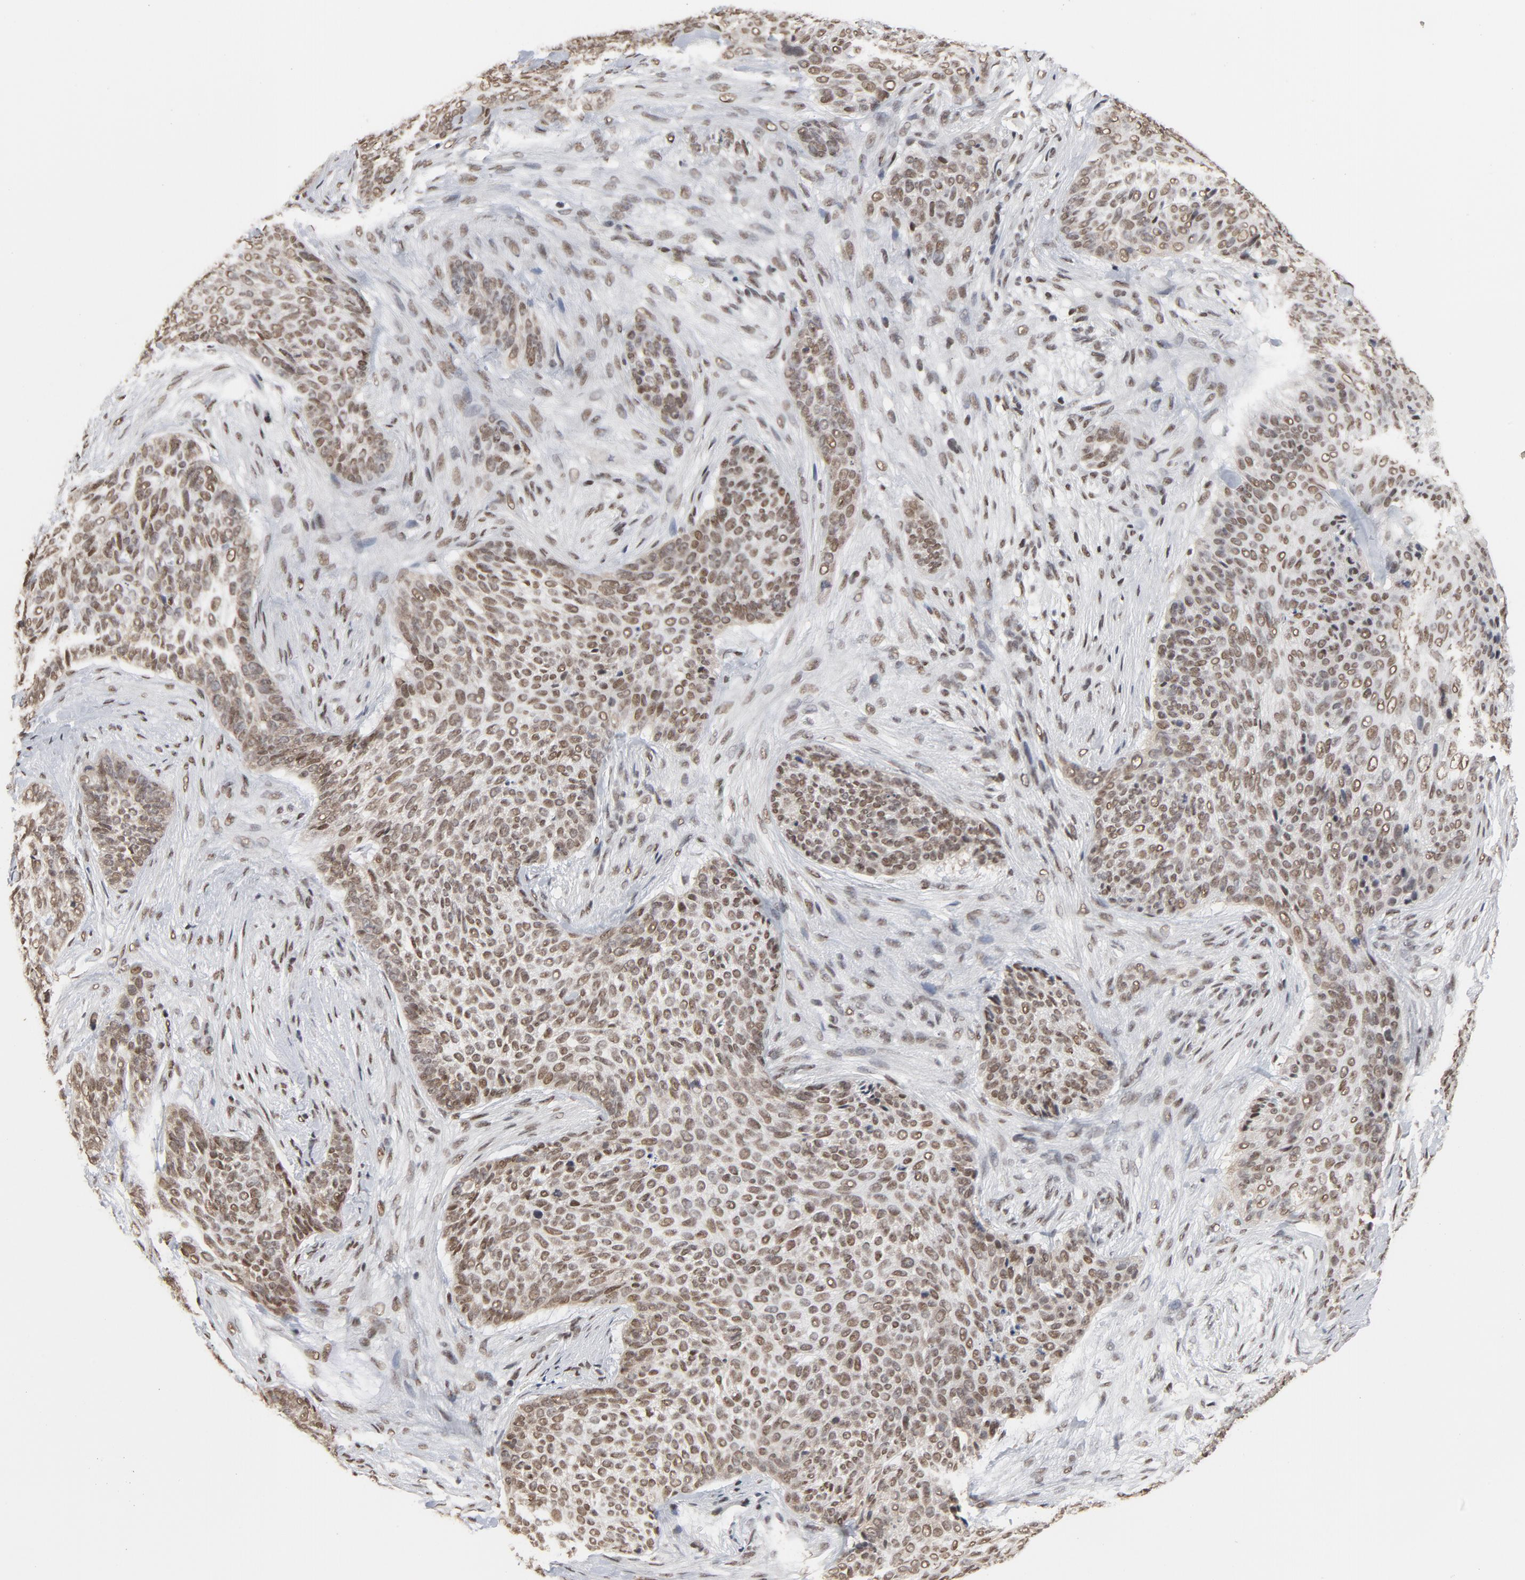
{"staining": {"intensity": "moderate", "quantity": ">75%", "location": "nuclear"}, "tissue": "skin cancer", "cell_type": "Tumor cells", "image_type": "cancer", "snomed": [{"axis": "morphology", "description": "Basal cell carcinoma"}, {"axis": "topography", "description": "Skin"}], "caption": "Immunohistochemical staining of human skin basal cell carcinoma displays medium levels of moderate nuclear expression in about >75% of tumor cells. The staining was performed using DAB, with brown indicating positive protein expression. Nuclei are stained blue with hematoxylin.", "gene": "MRE11", "patient": {"sex": "male", "age": 91}}